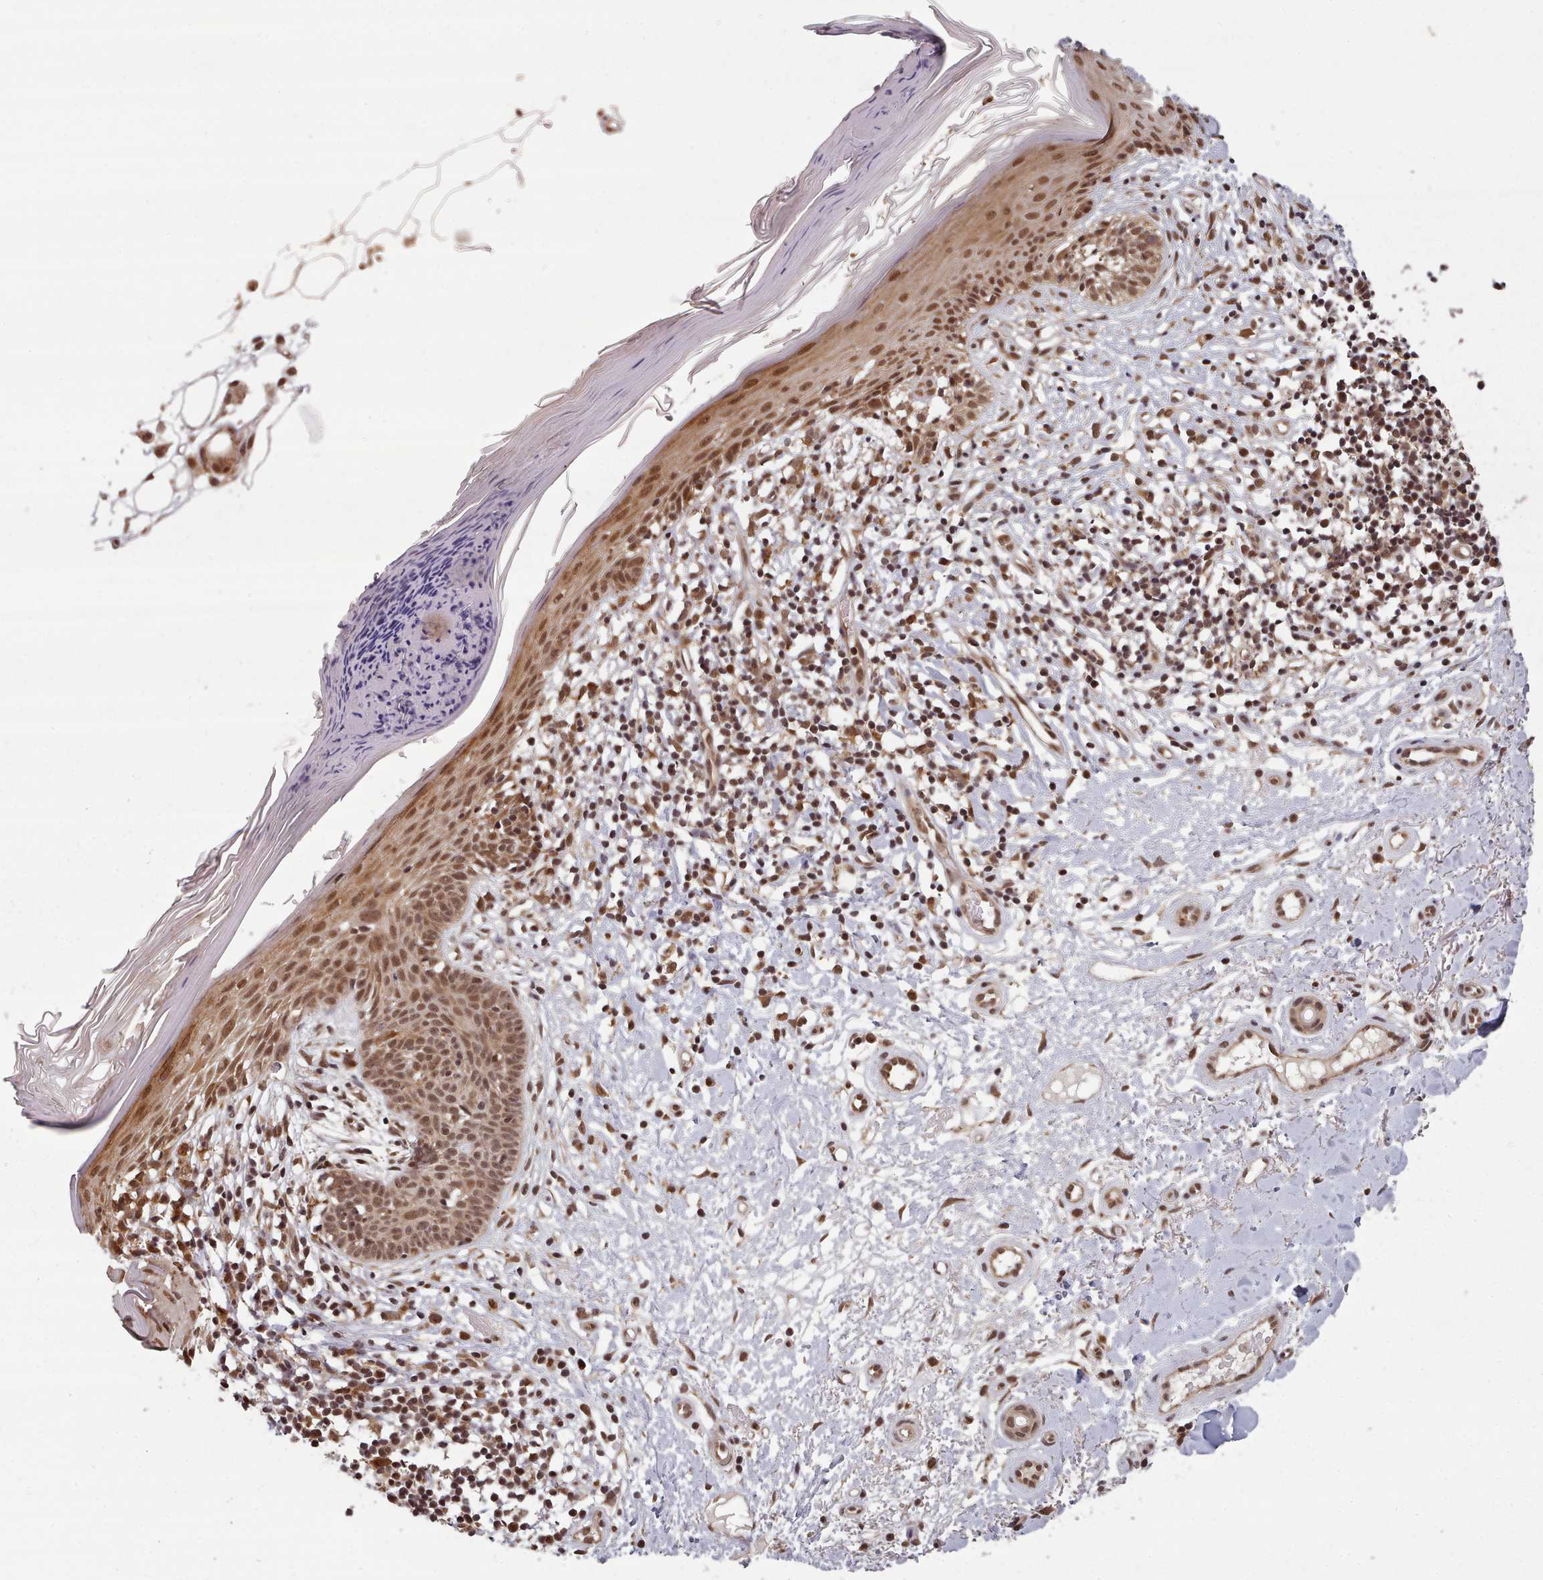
{"staining": {"intensity": "moderate", "quantity": ">75%", "location": "cytoplasmic/membranous,nuclear"}, "tissue": "skin cancer", "cell_type": "Tumor cells", "image_type": "cancer", "snomed": [{"axis": "morphology", "description": "Basal cell carcinoma"}, {"axis": "topography", "description": "Skin"}], "caption": "Immunohistochemical staining of human skin cancer reveals medium levels of moderate cytoplasmic/membranous and nuclear protein positivity in approximately >75% of tumor cells.", "gene": "DHX8", "patient": {"sex": "male", "age": 78}}